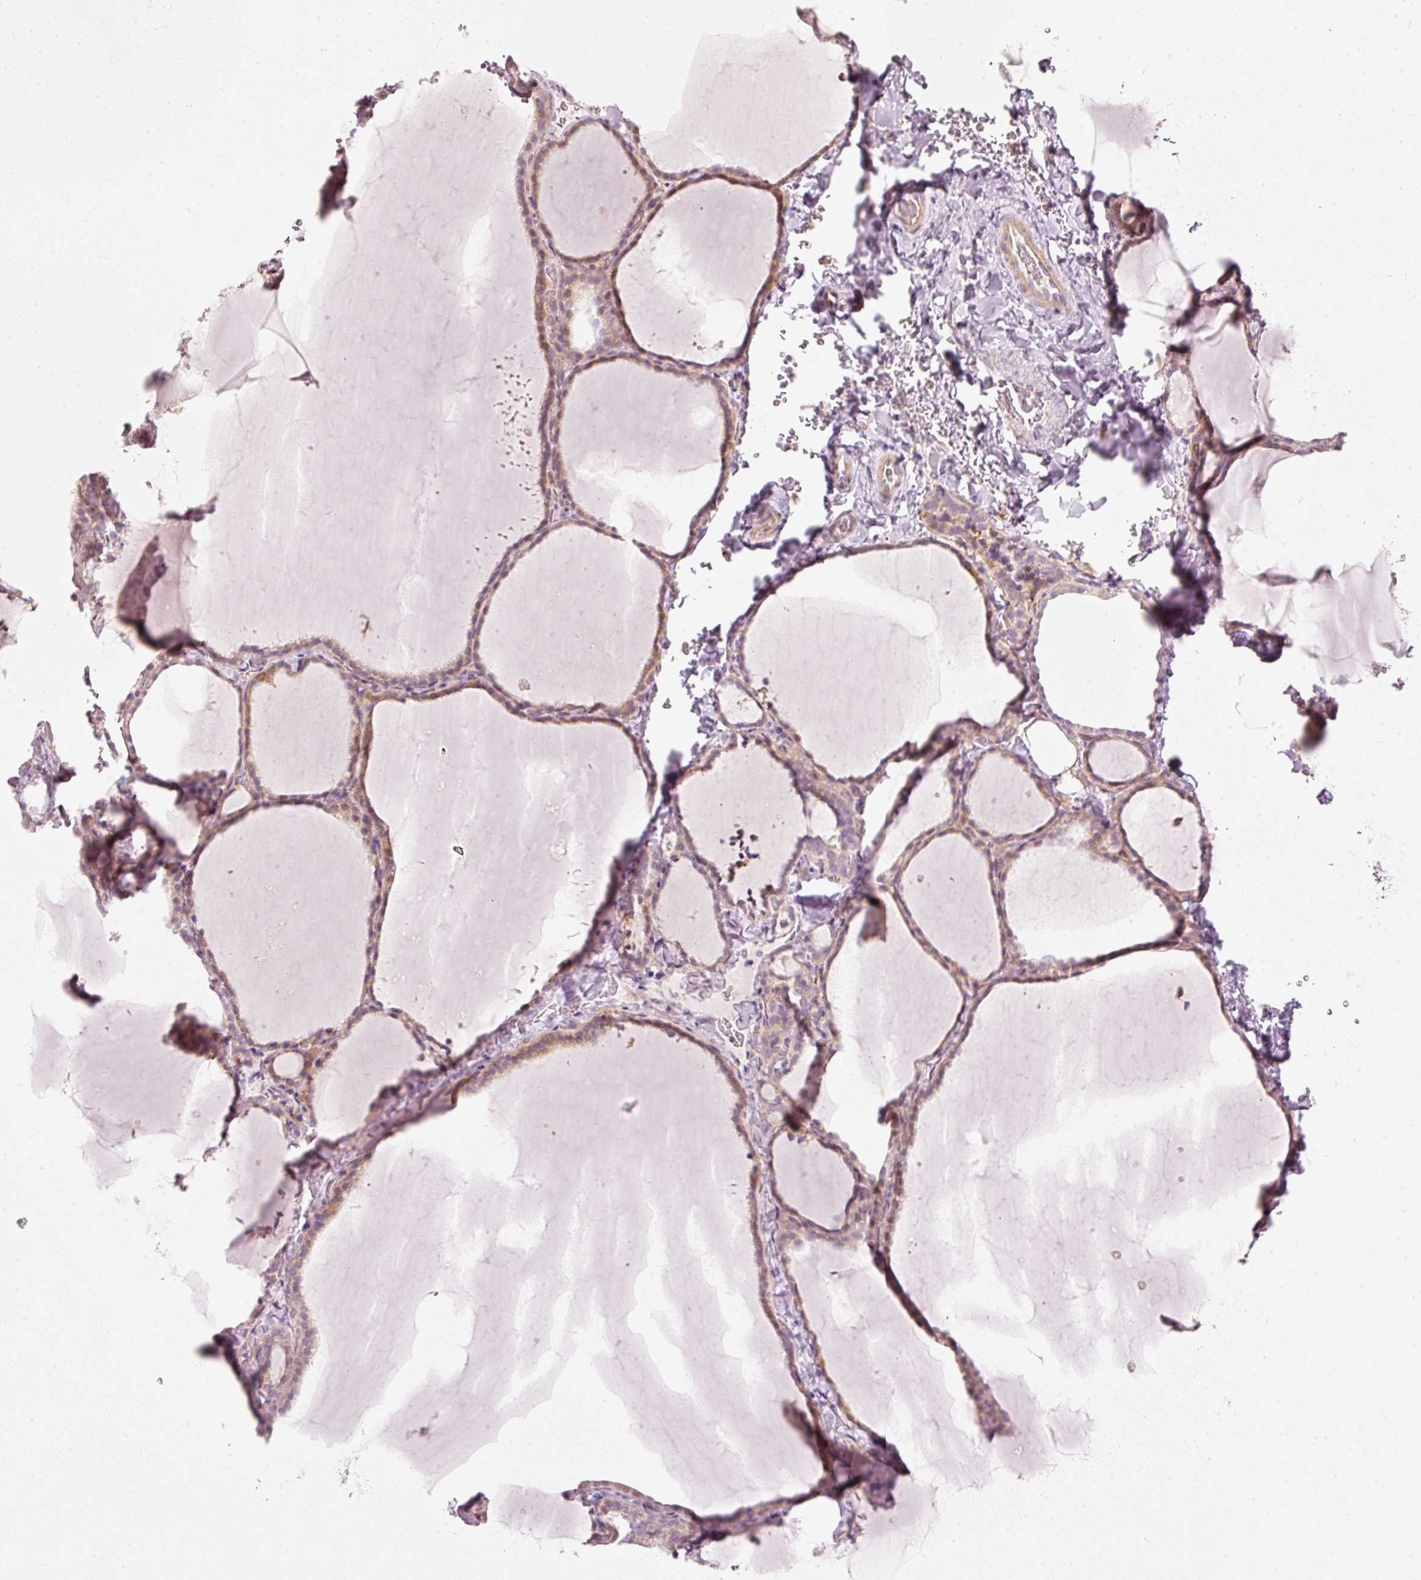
{"staining": {"intensity": "moderate", "quantity": "25%-75%", "location": "cytoplasmic/membranous"}, "tissue": "thyroid gland", "cell_type": "Glandular cells", "image_type": "normal", "snomed": [{"axis": "morphology", "description": "Normal tissue, NOS"}, {"axis": "topography", "description": "Thyroid gland"}], "caption": "Unremarkable thyroid gland displays moderate cytoplasmic/membranous staining in approximately 25%-75% of glandular cells The staining was performed using DAB, with brown indicating positive protein expression. Nuclei are stained blue with hematoxylin..", "gene": "SLC20A1", "patient": {"sex": "female", "age": 22}}